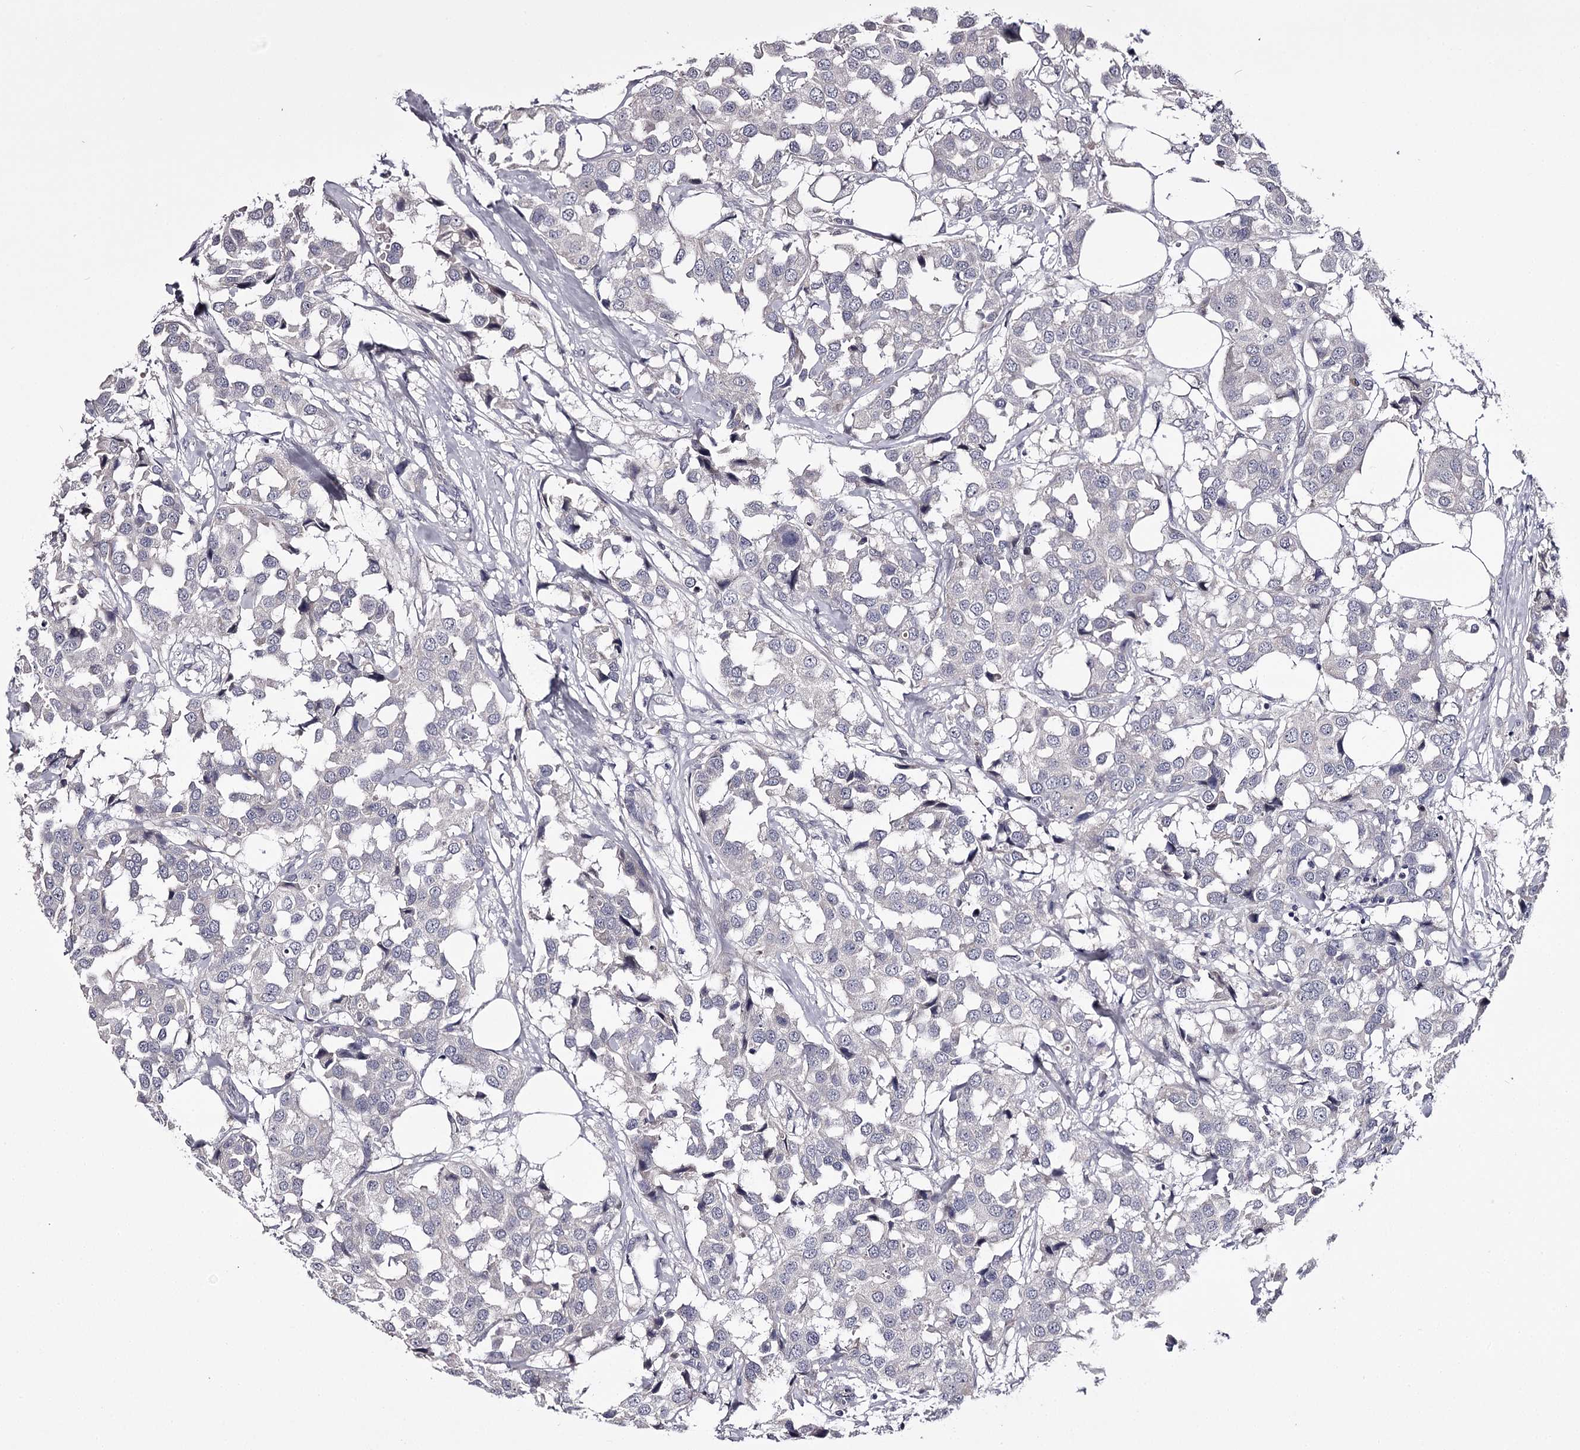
{"staining": {"intensity": "negative", "quantity": "none", "location": "none"}, "tissue": "breast cancer", "cell_type": "Tumor cells", "image_type": "cancer", "snomed": [{"axis": "morphology", "description": "Duct carcinoma"}, {"axis": "topography", "description": "Breast"}], "caption": "Tumor cells show no significant expression in breast cancer (infiltrating ductal carcinoma).", "gene": "PRM2", "patient": {"sex": "female", "age": 80}}